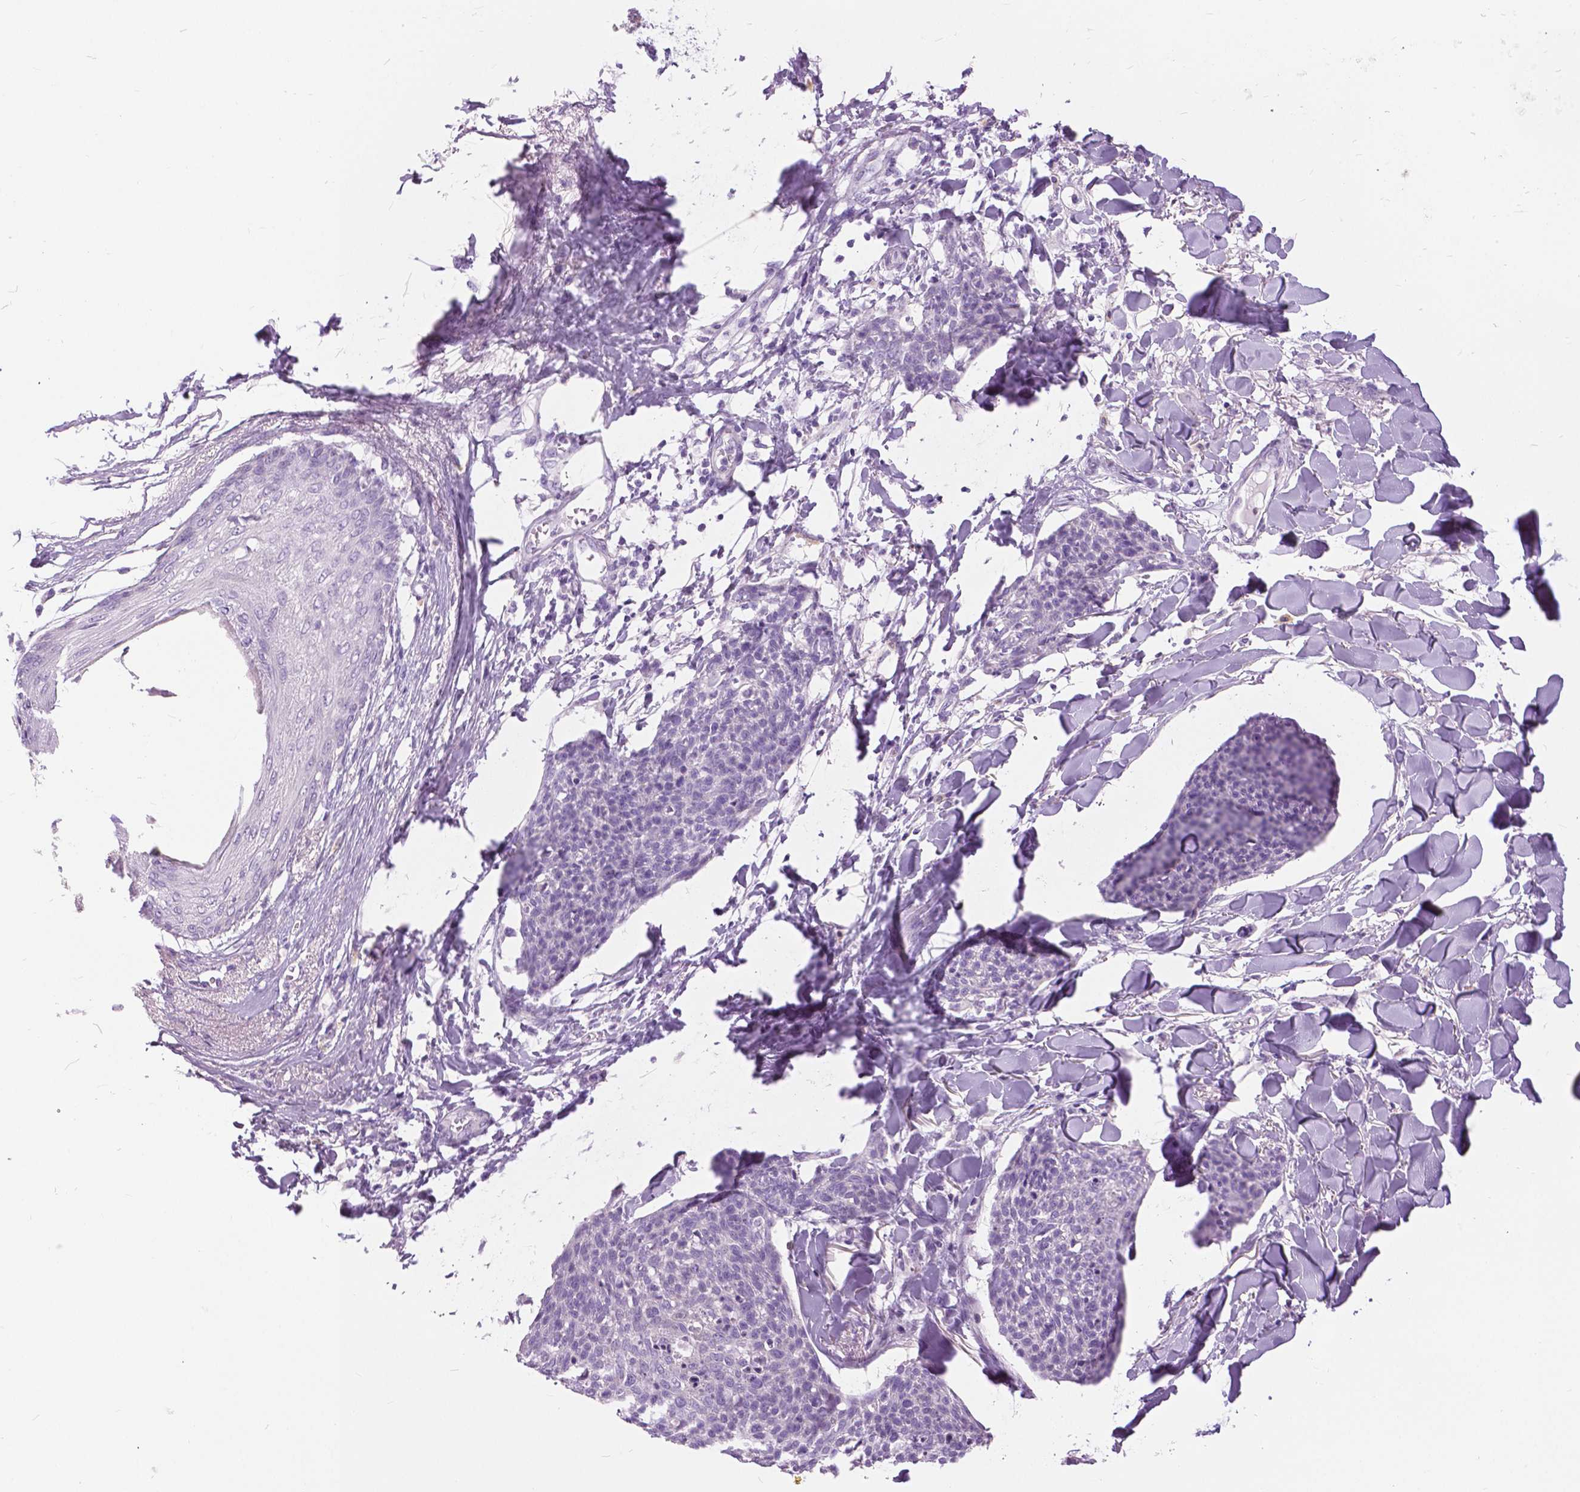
{"staining": {"intensity": "negative", "quantity": "none", "location": "none"}, "tissue": "skin cancer", "cell_type": "Tumor cells", "image_type": "cancer", "snomed": [{"axis": "morphology", "description": "Squamous cell carcinoma, NOS"}, {"axis": "topography", "description": "Skin"}, {"axis": "topography", "description": "Vulva"}], "caption": "A high-resolution histopathology image shows IHC staining of skin squamous cell carcinoma, which reveals no significant staining in tumor cells. (IHC, brightfield microscopy, high magnification).", "gene": "TP53TG5", "patient": {"sex": "female", "age": 75}}